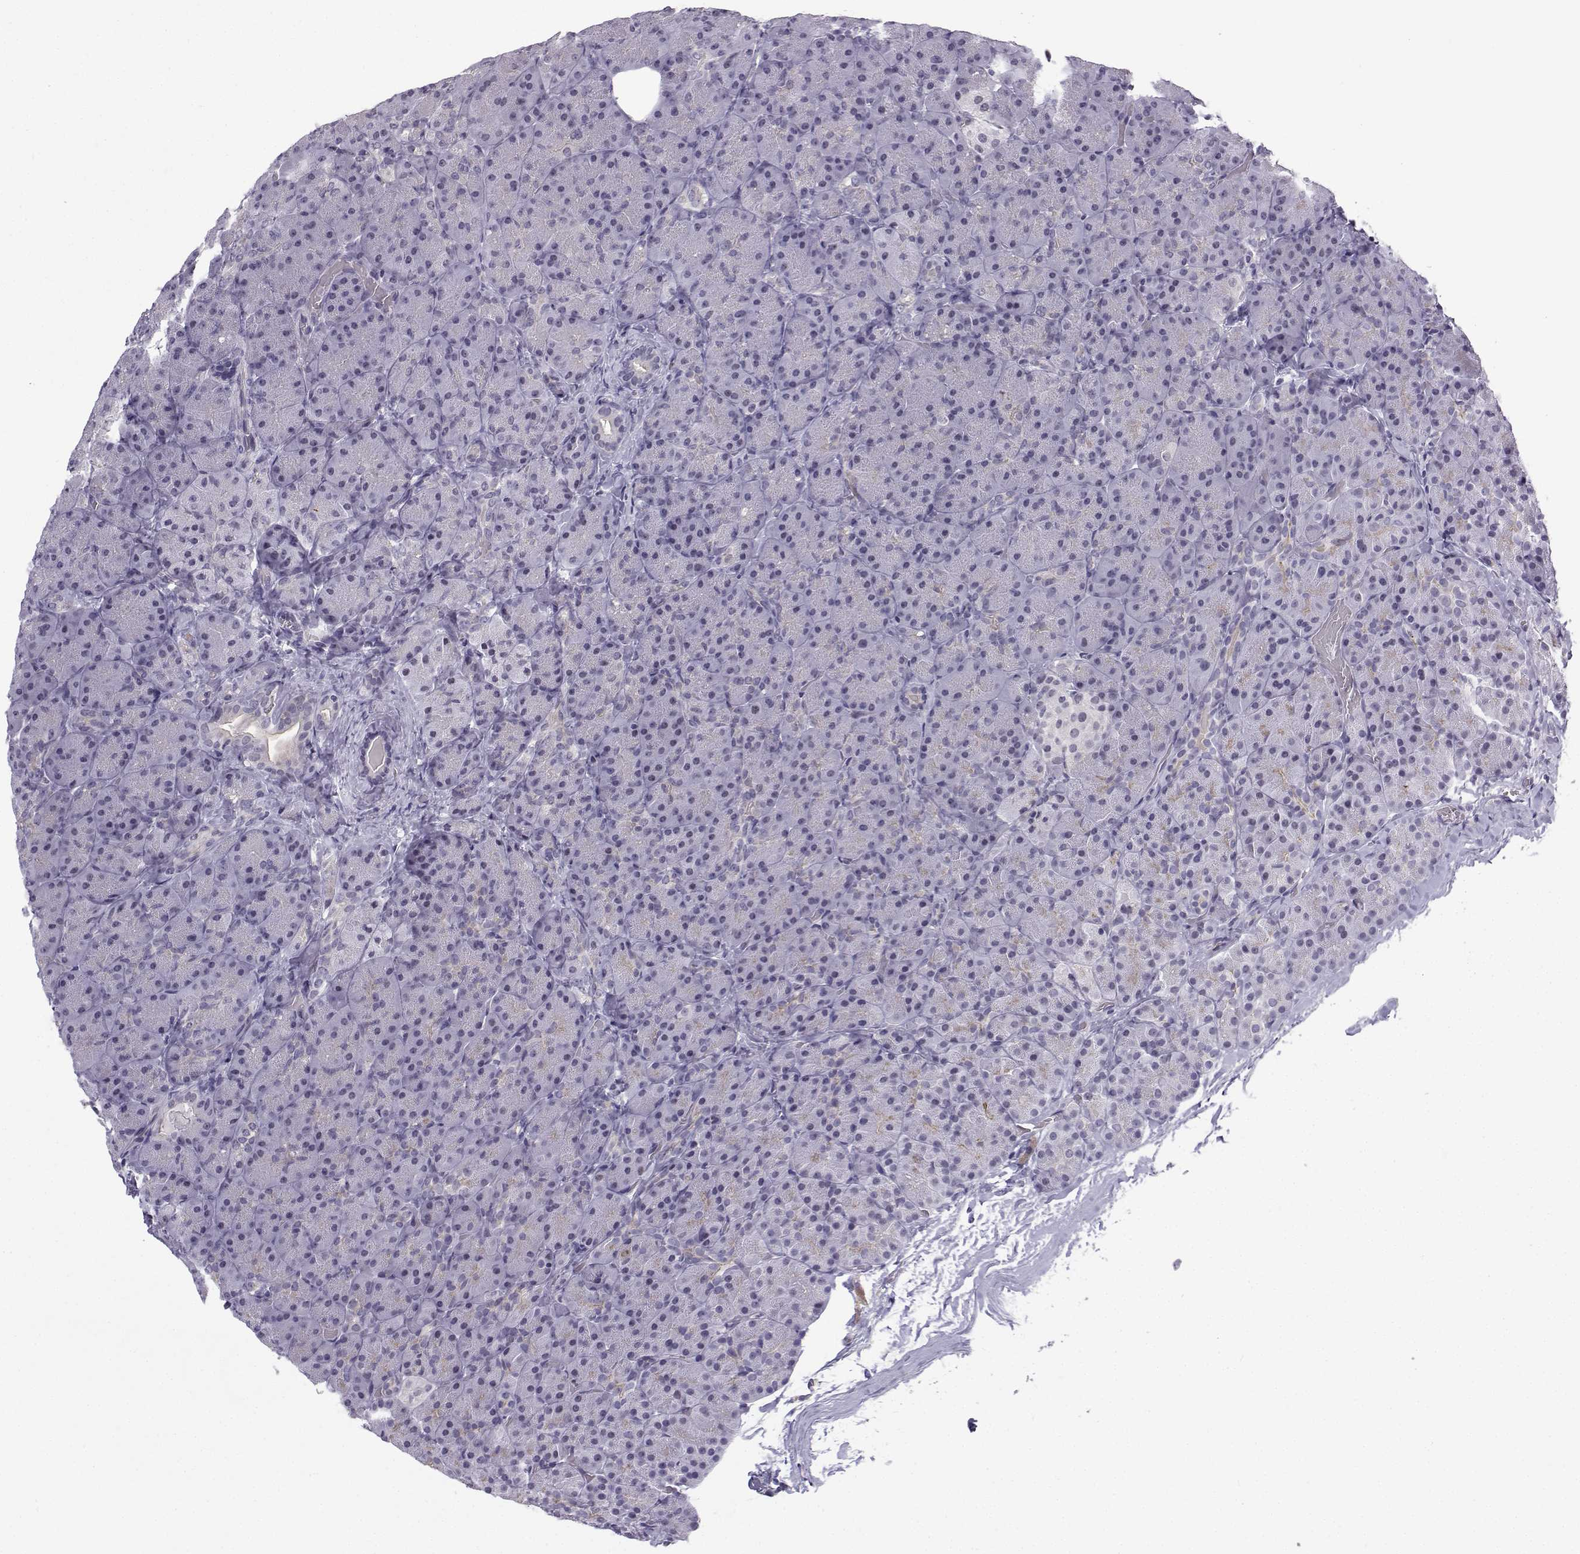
{"staining": {"intensity": "negative", "quantity": "none", "location": "none"}, "tissue": "pancreas", "cell_type": "Exocrine glandular cells", "image_type": "normal", "snomed": [{"axis": "morphology", "description": "Normal tissue, NOS"}, {"axis": "topography", "description": "Pancreas"}], "caption": "Immunohistochemical staining of unremarkable human pancreas shows no significant staining in exocrine glandular cells.", "gene": "INCENP", "patient": {"sex": "male", "age": 57}}